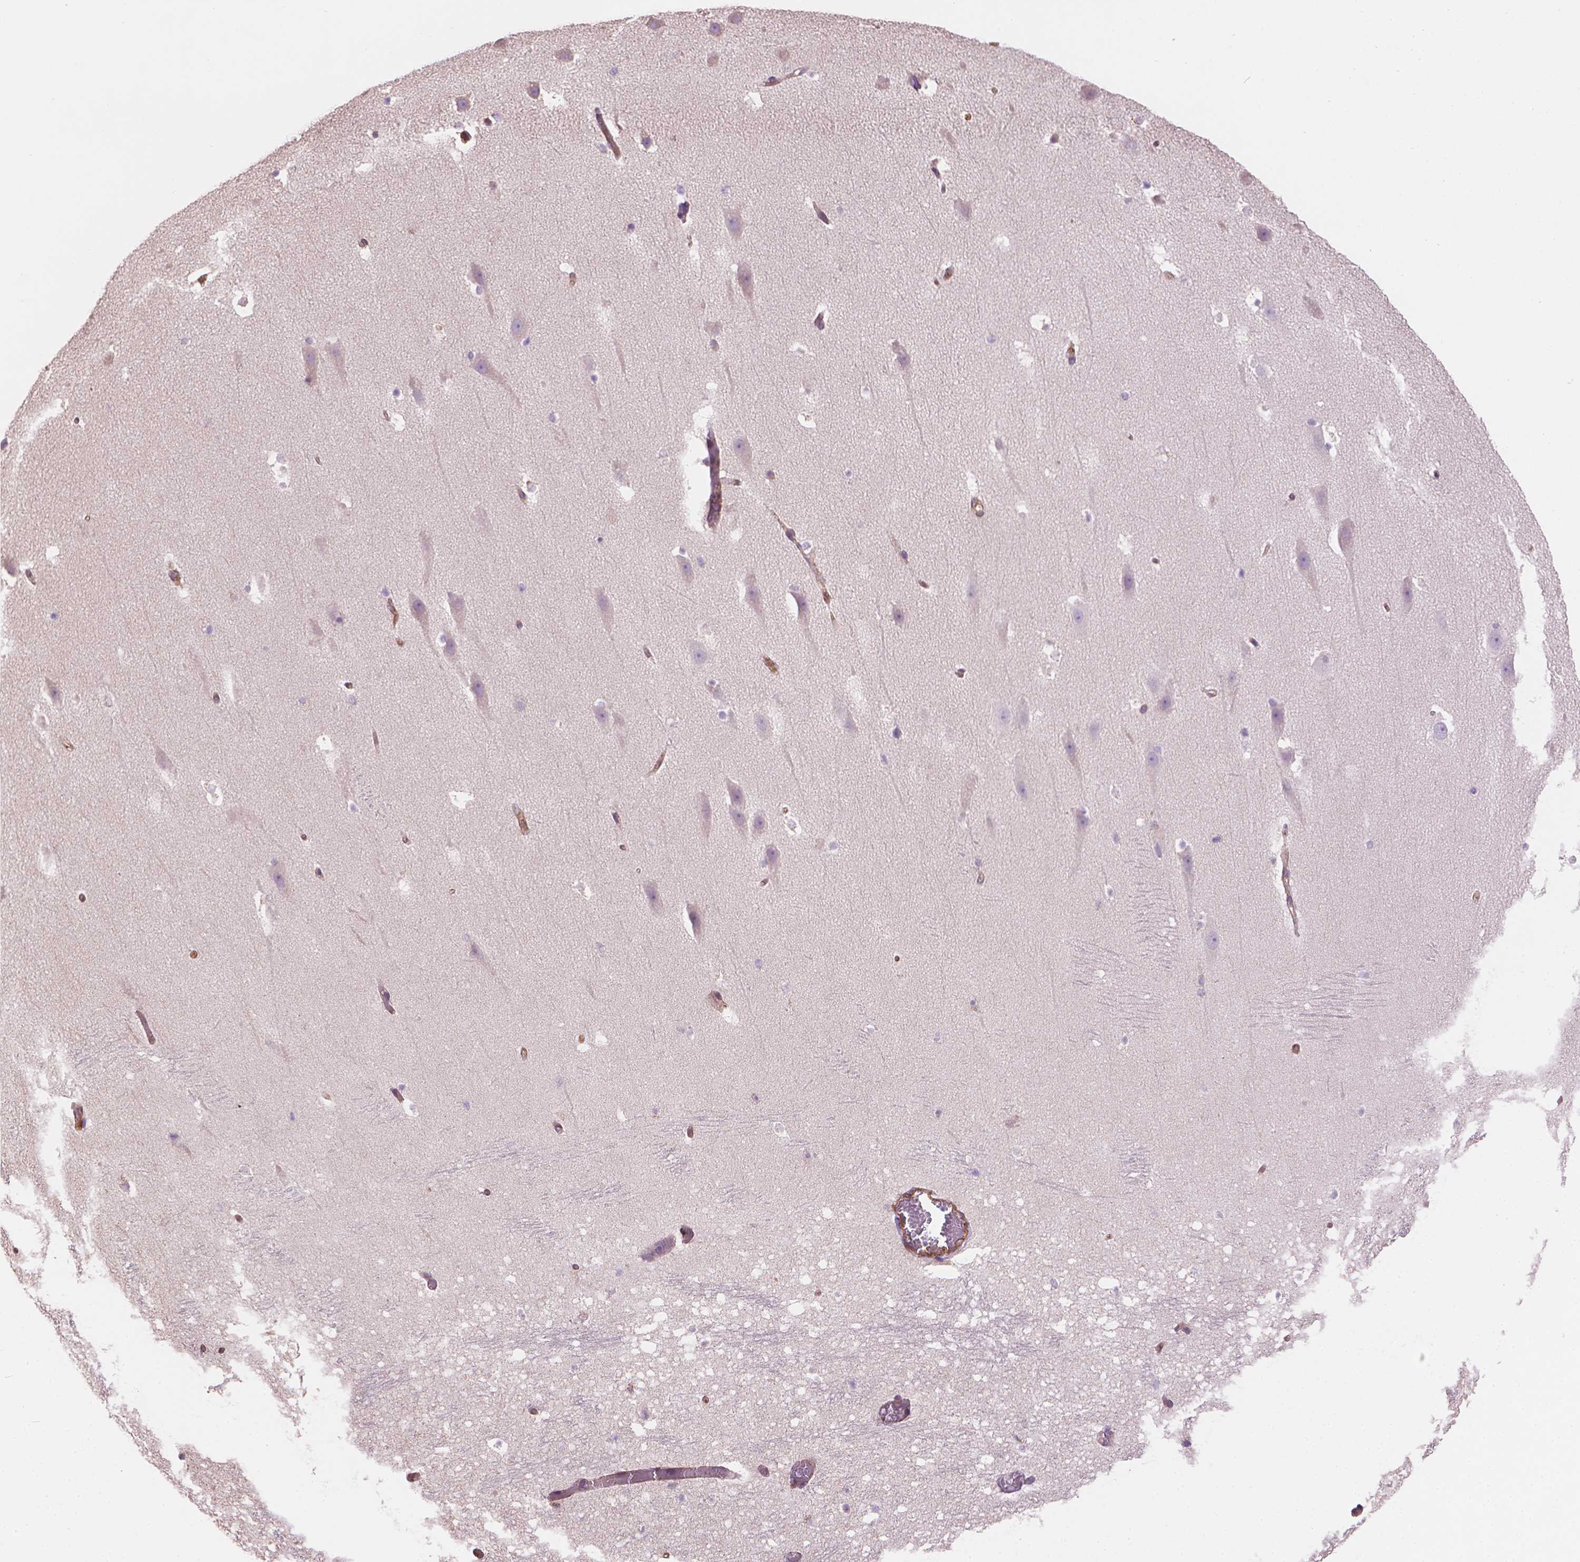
{"staining": {"intensity": "negative", "quantity": "none", "location": "none"}, "tissue": "hippocampus", "cell_type": "Glial cells", "image_type": "normal", "snomed": [{"axis": "morphology", "description": "Normal tissue, NOS"}, {"axis": "topography", "description": "Hippocampus"}], "caption": "Immunohistochemistry (IHC) histopathology image of unremarkable hippocampus: human hippocampus stained with DAB shows no significant protein positivity in glial cells.", "gene": "TTC29", "patient": {"sex": "male", "age": 26}}